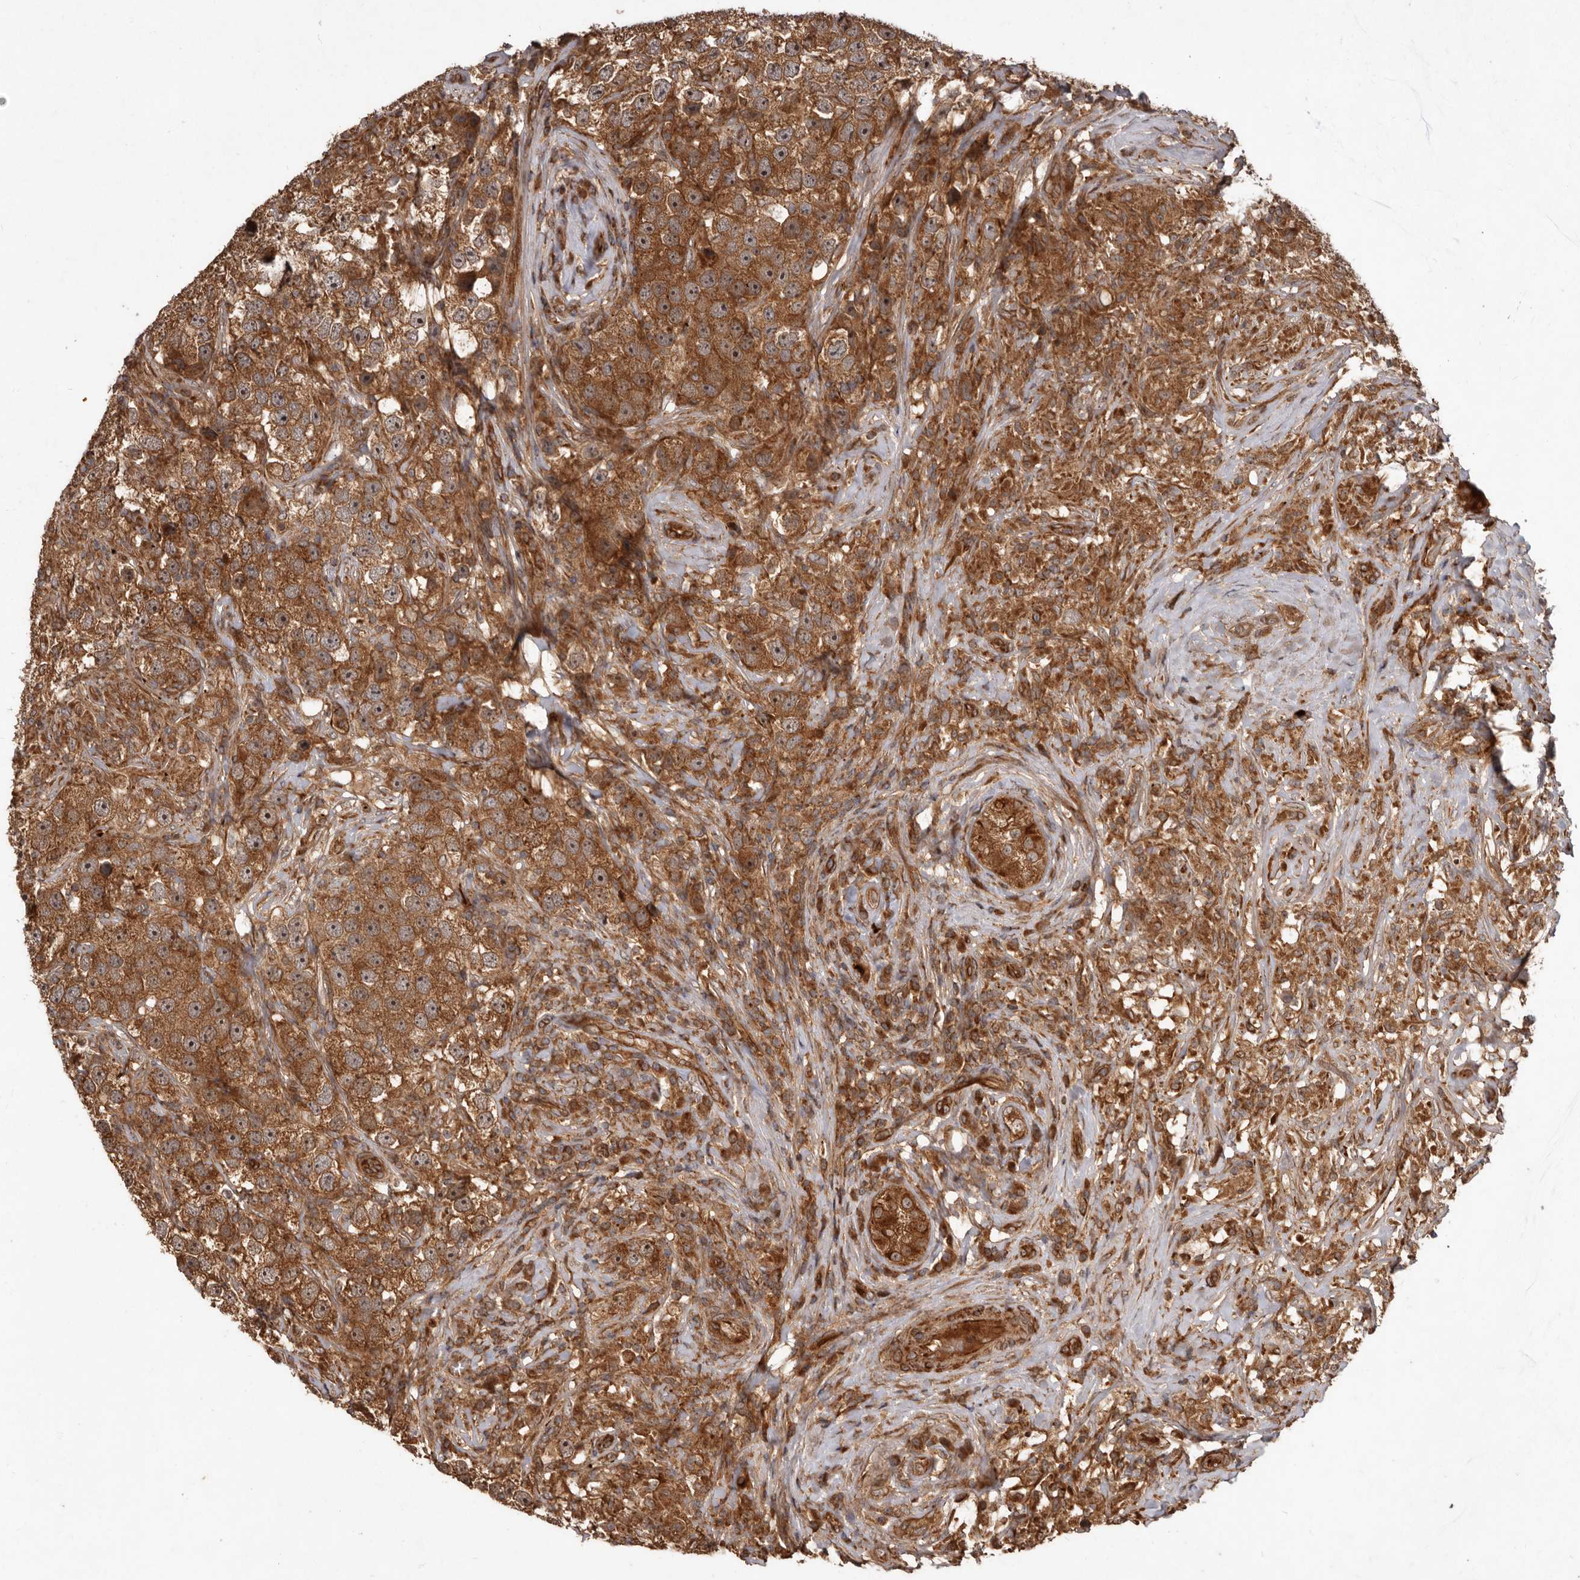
{"staining": {"intensity": "moderate", "quantity": ">75%", "location": "cytoplasmic/membranous"}, "tissue": "testis cancer", "cell_type": "Tumor cells", "image_type": "cancer", "snomed": [{"axis": "morphology", "description": "Seminoma, NOS"}, {"axis": "topography", "description": "Testis"}], "caption": "There is medium levels of moderate cytoplasmic/membranous staining in tumor cells of seminoma (testis), as demonstrated by immunohistochemical staining (brown color).", "gene": "STK36", "patient": {"sex": "male", "age": 49}}